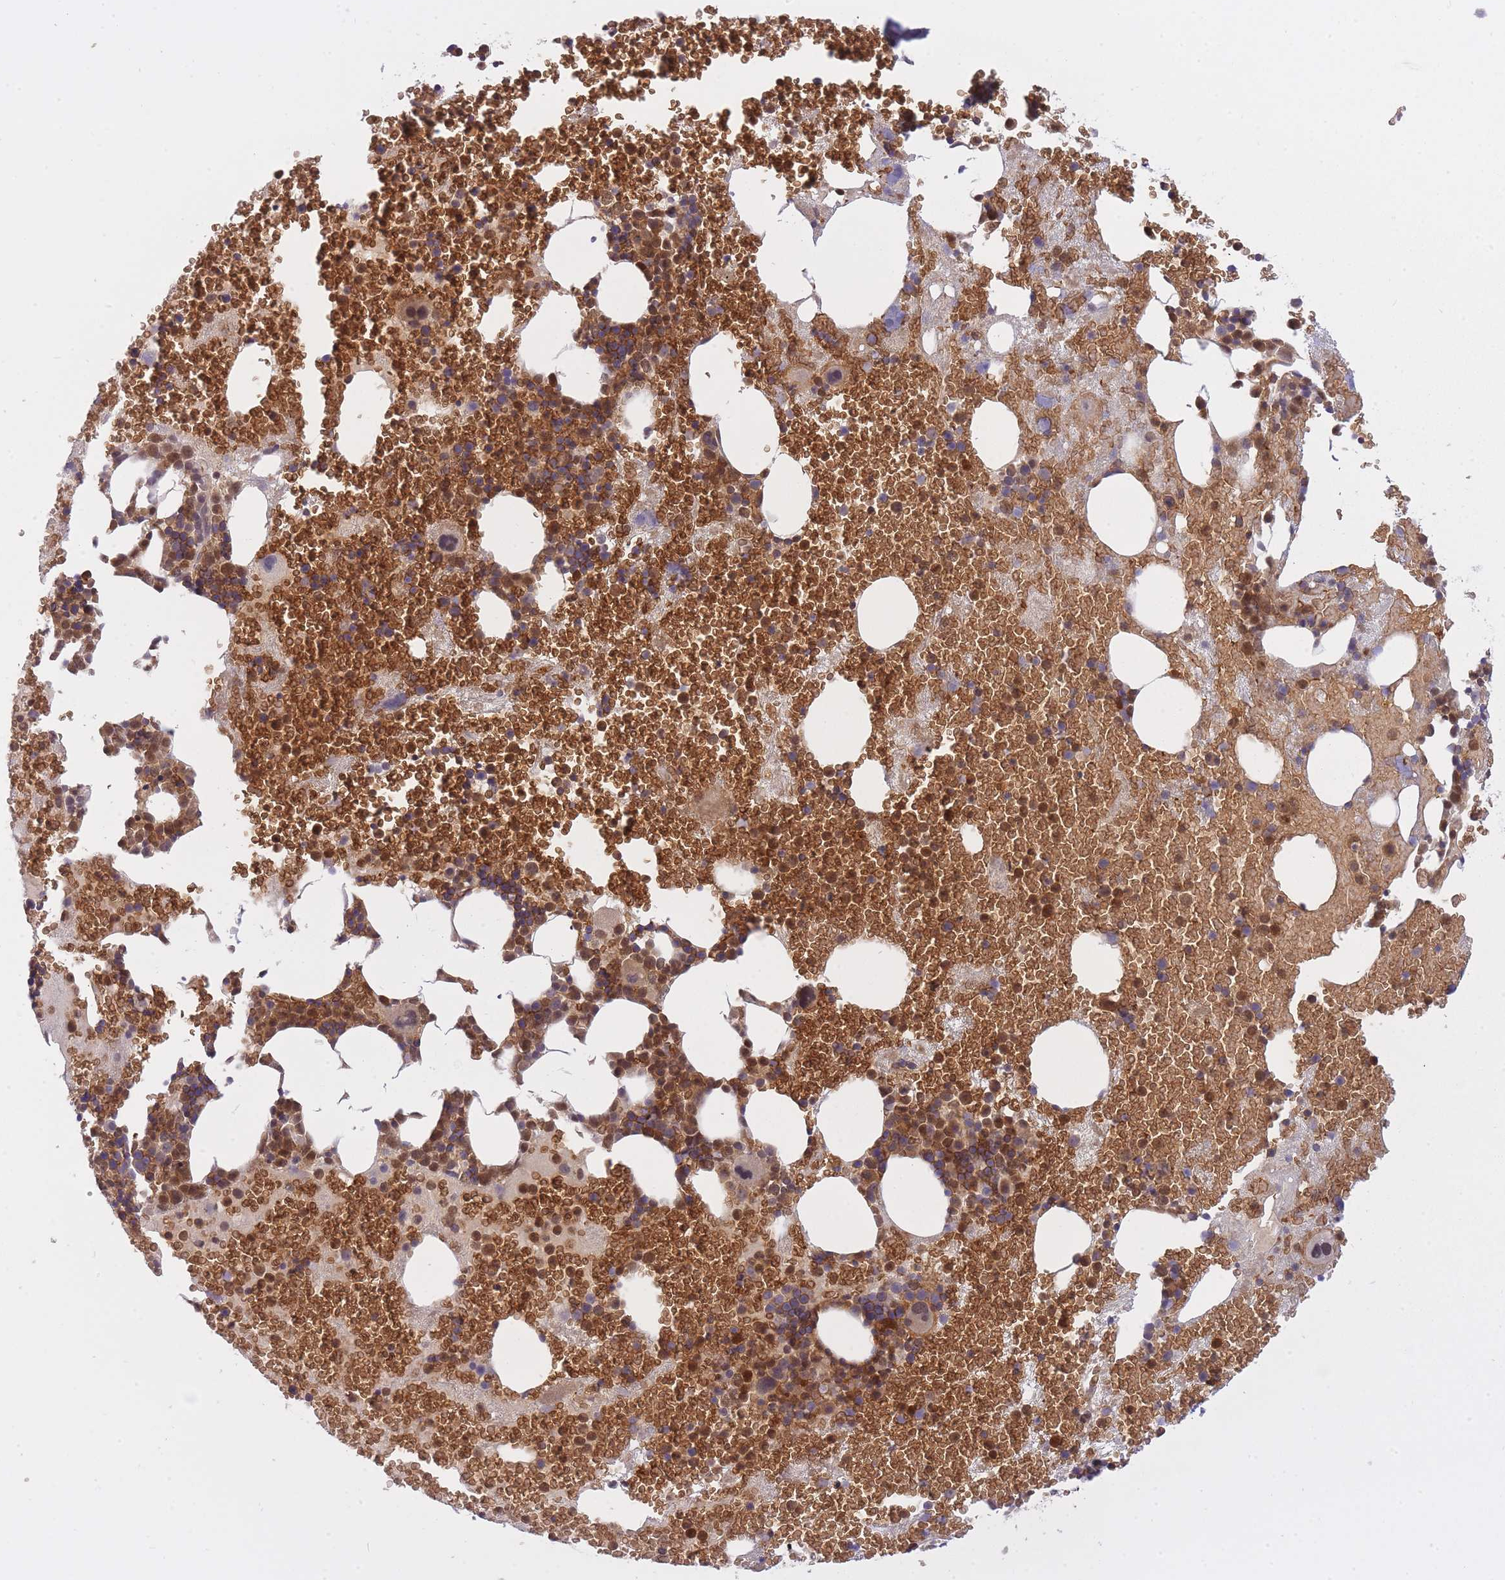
{"staining": {"intensity": "moderate", "quantity": "<25%", "location": "cytoplasmic/membranous,nuclear"}, "tissue": "bone marrow", "cell_type": "Hematopoietic cells", "image_type": "normal", "snomed": [{"axis": "morphology", "description": "Normal tissue, NOS"}, {"axis": "topography", "description": "Bone marrow"}], "caption": "Immunohistochemical staining of normal human bone marrow exhibits low levels of moderate cytoplasmic/membranous,nuclear expression in approximately <25% of hematopoietic cells. (Stains: DAB in brown, nuclei in blue, Microscopy: brightfield microscopy at high magnification).", "gene": "CXorf38", "patient": {"sex": "male", "age": 26}}